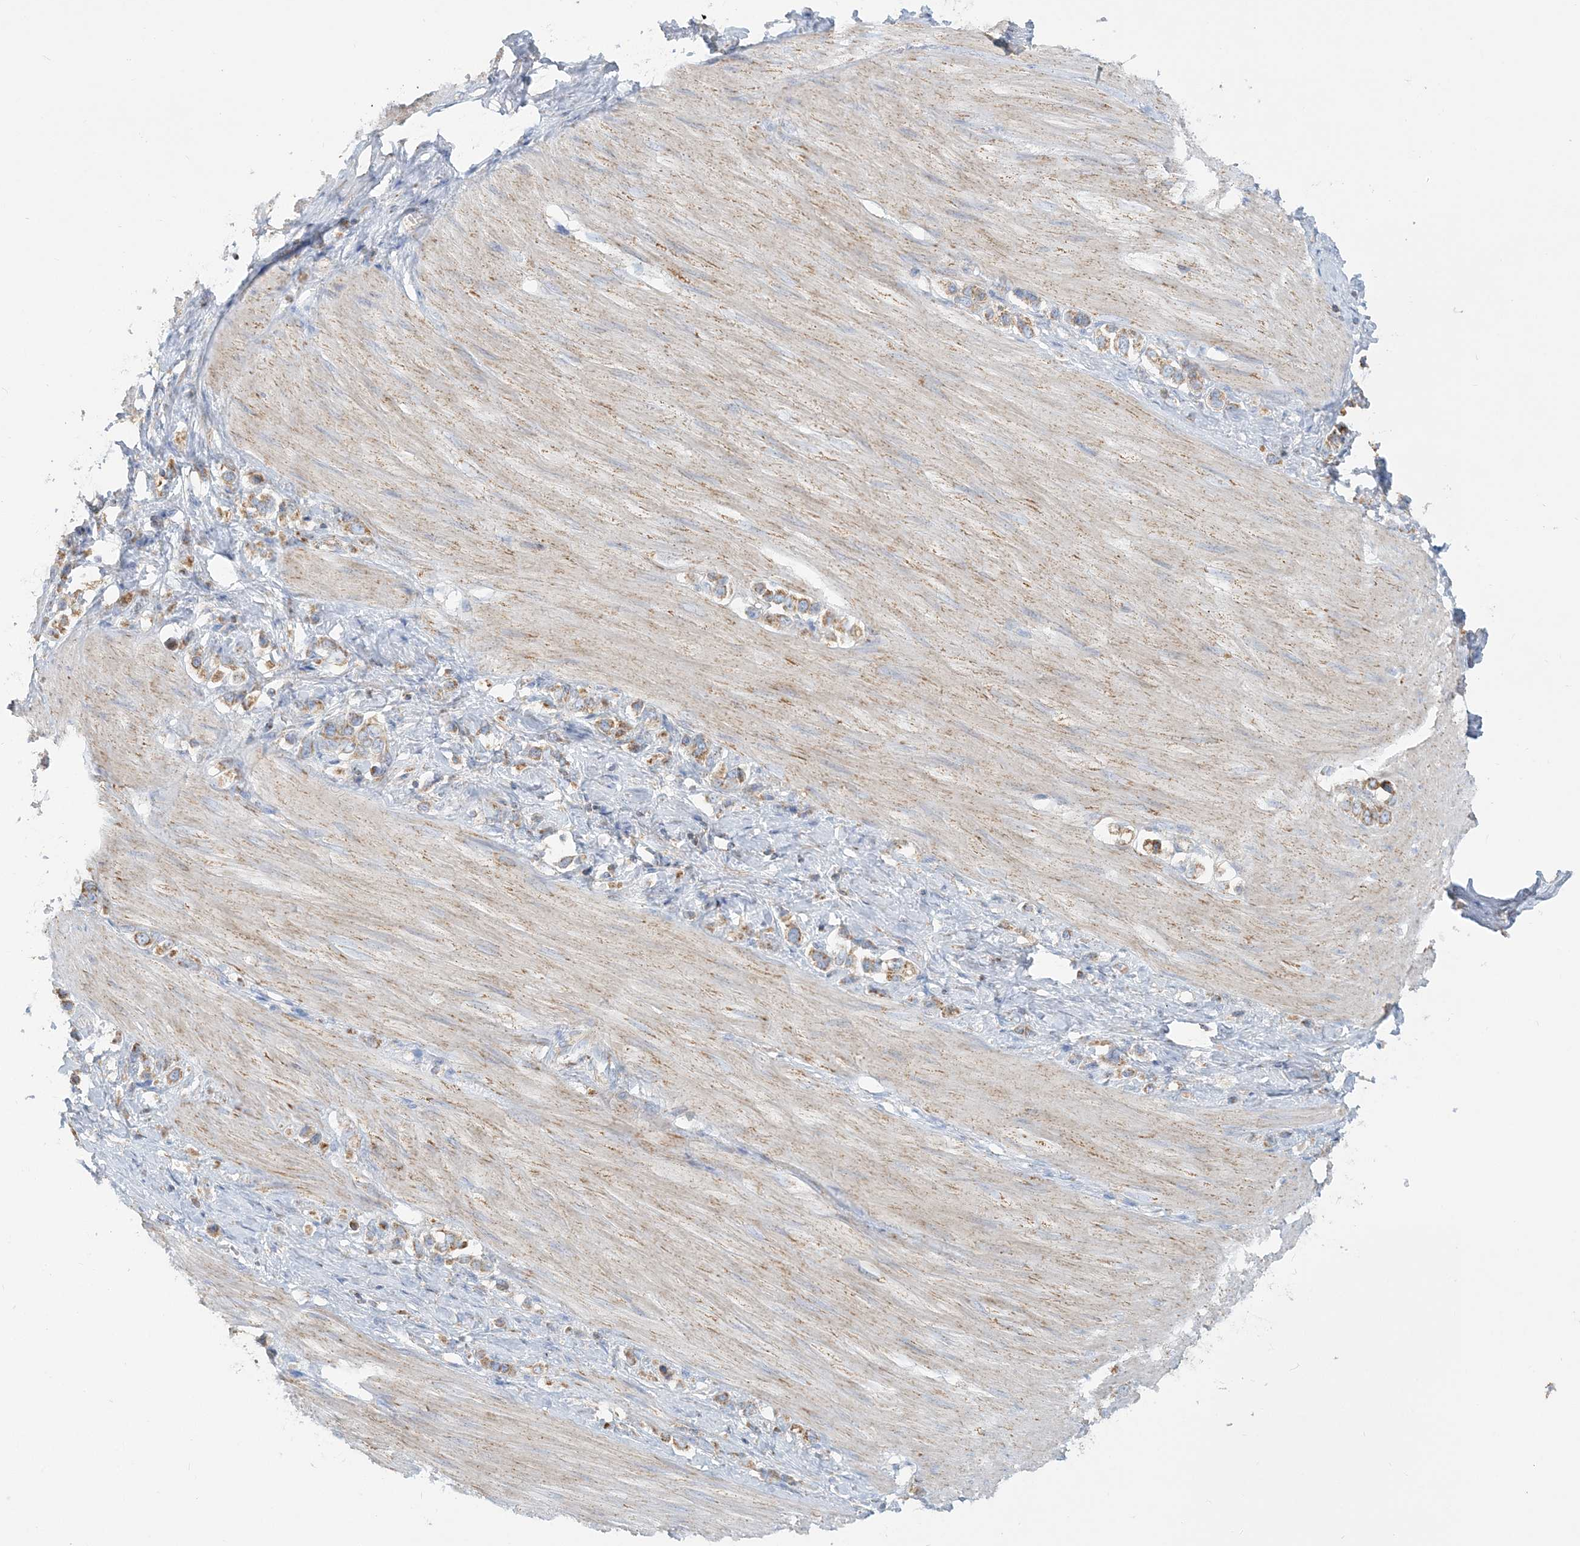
{"staining": {"intensity": "moderate", "quantity": ">75%", "location": "cytoplasmic/membranous"}, "tissue": "stomach cancer", "cell_type": "Tumor cells", "image_type": "cancer", "snomed": [{"axis": "morphology", "description": "Adenocarcinoma, NOS"}, {"axis": "topography", "description": "Stomach"}], "caption": "Moderate cytoplasmic/membranous positivity is identified in approximately >75% of tumor cells in stomach adenocarcinoma.", "gene": "TBC1D14", "patient": {"sex": "female", "age": 65}}